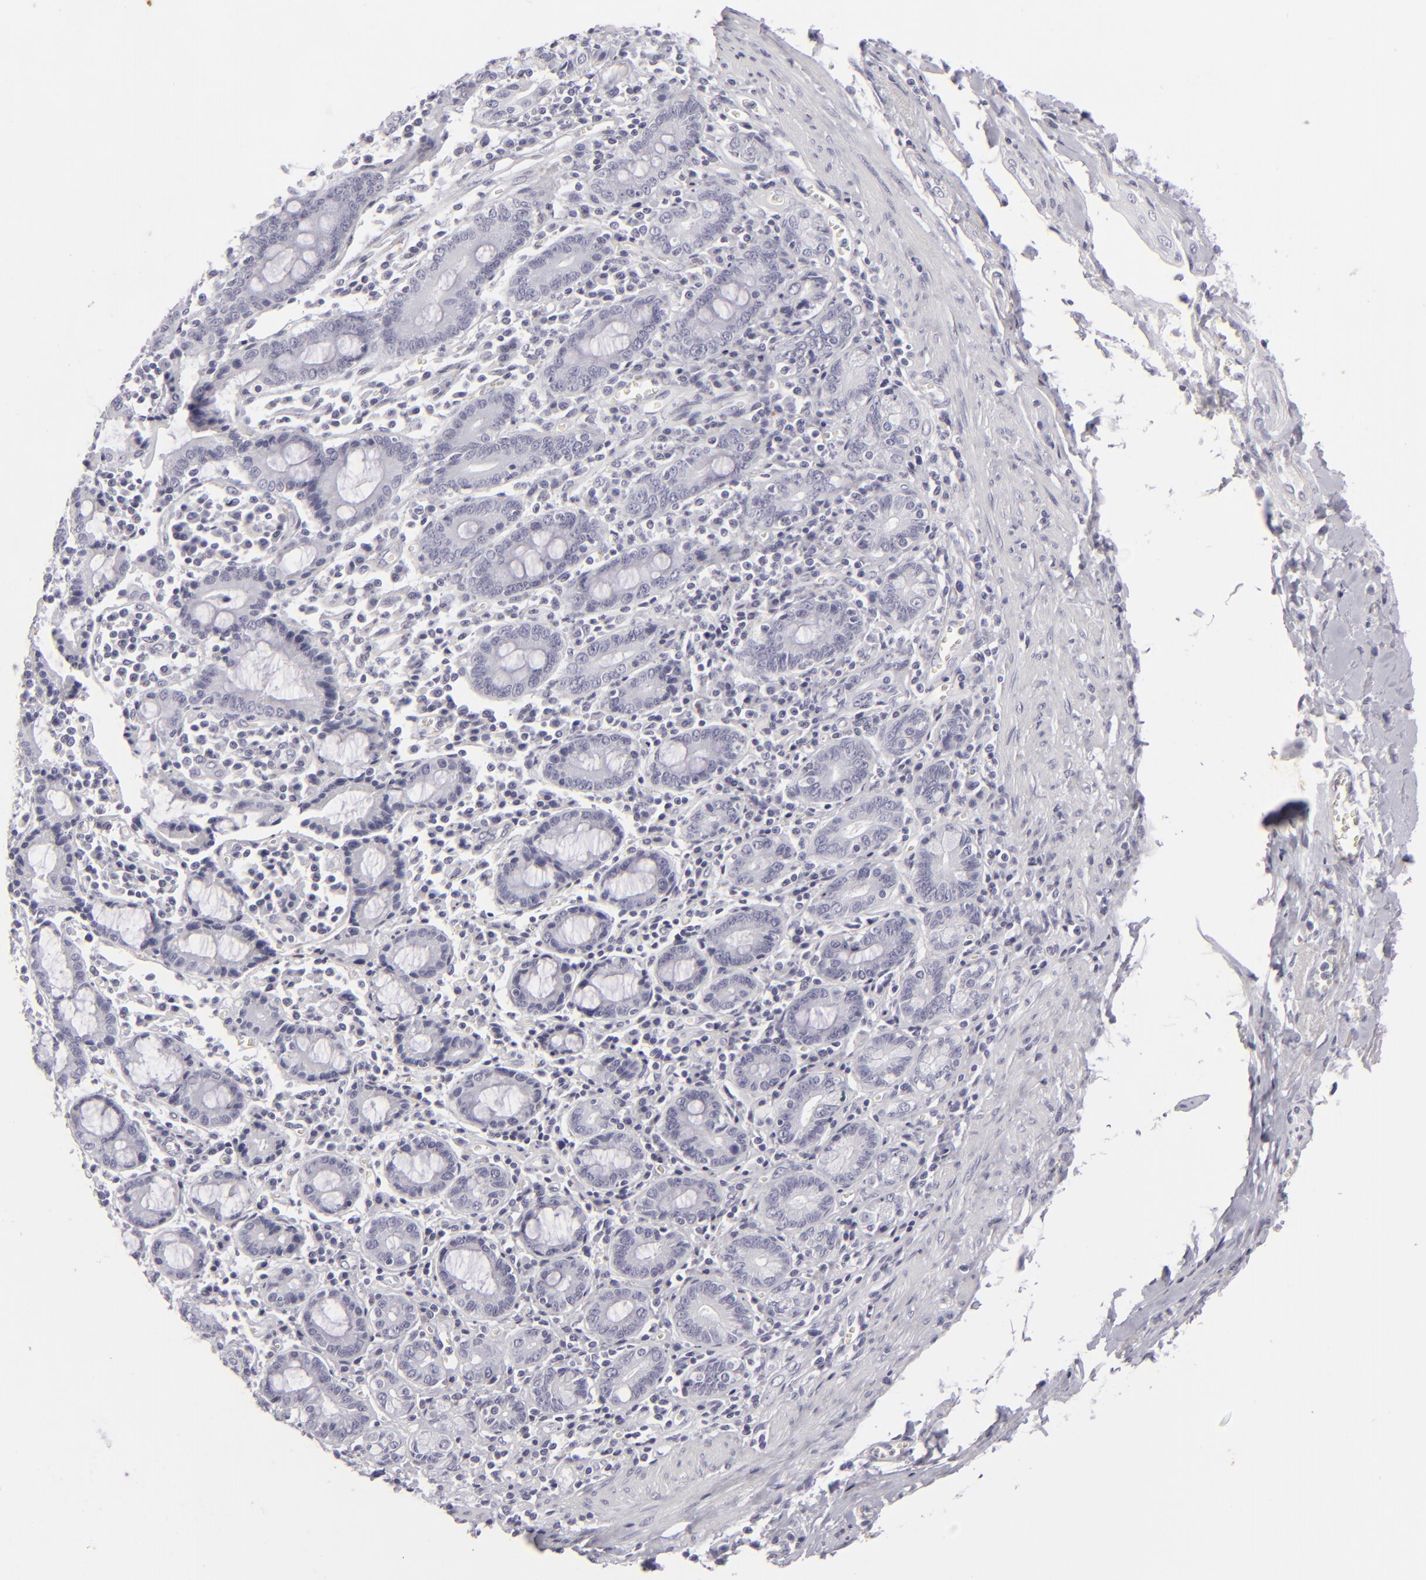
{"staining": {"intensity": "negative", "quantity": "none", "location": "none"}, "tissue": "pancreatic cancer", "cell_type": "Tumor cells", "image_type": "cancer", "snomed": [{"axis": "morphology", "description": "Adenocarcinoma, NOS"}, {"axis": "topography", "description": "Pancreas"}], "caption": "High power microscopy micrograph of an immunohistochemistry image of pancreatic cancer (adenocarcinoma), revealing no significant expression in tumor cells. The staining was performed using DAB (3,3'-diaminobenzidine) to visualize the protein expression in brown, while the nuclei were stained in blue with hematoxylin (Magnification: 20x).", "gene": "KRT1", "patient": {"sex": "male", "age": 77}}